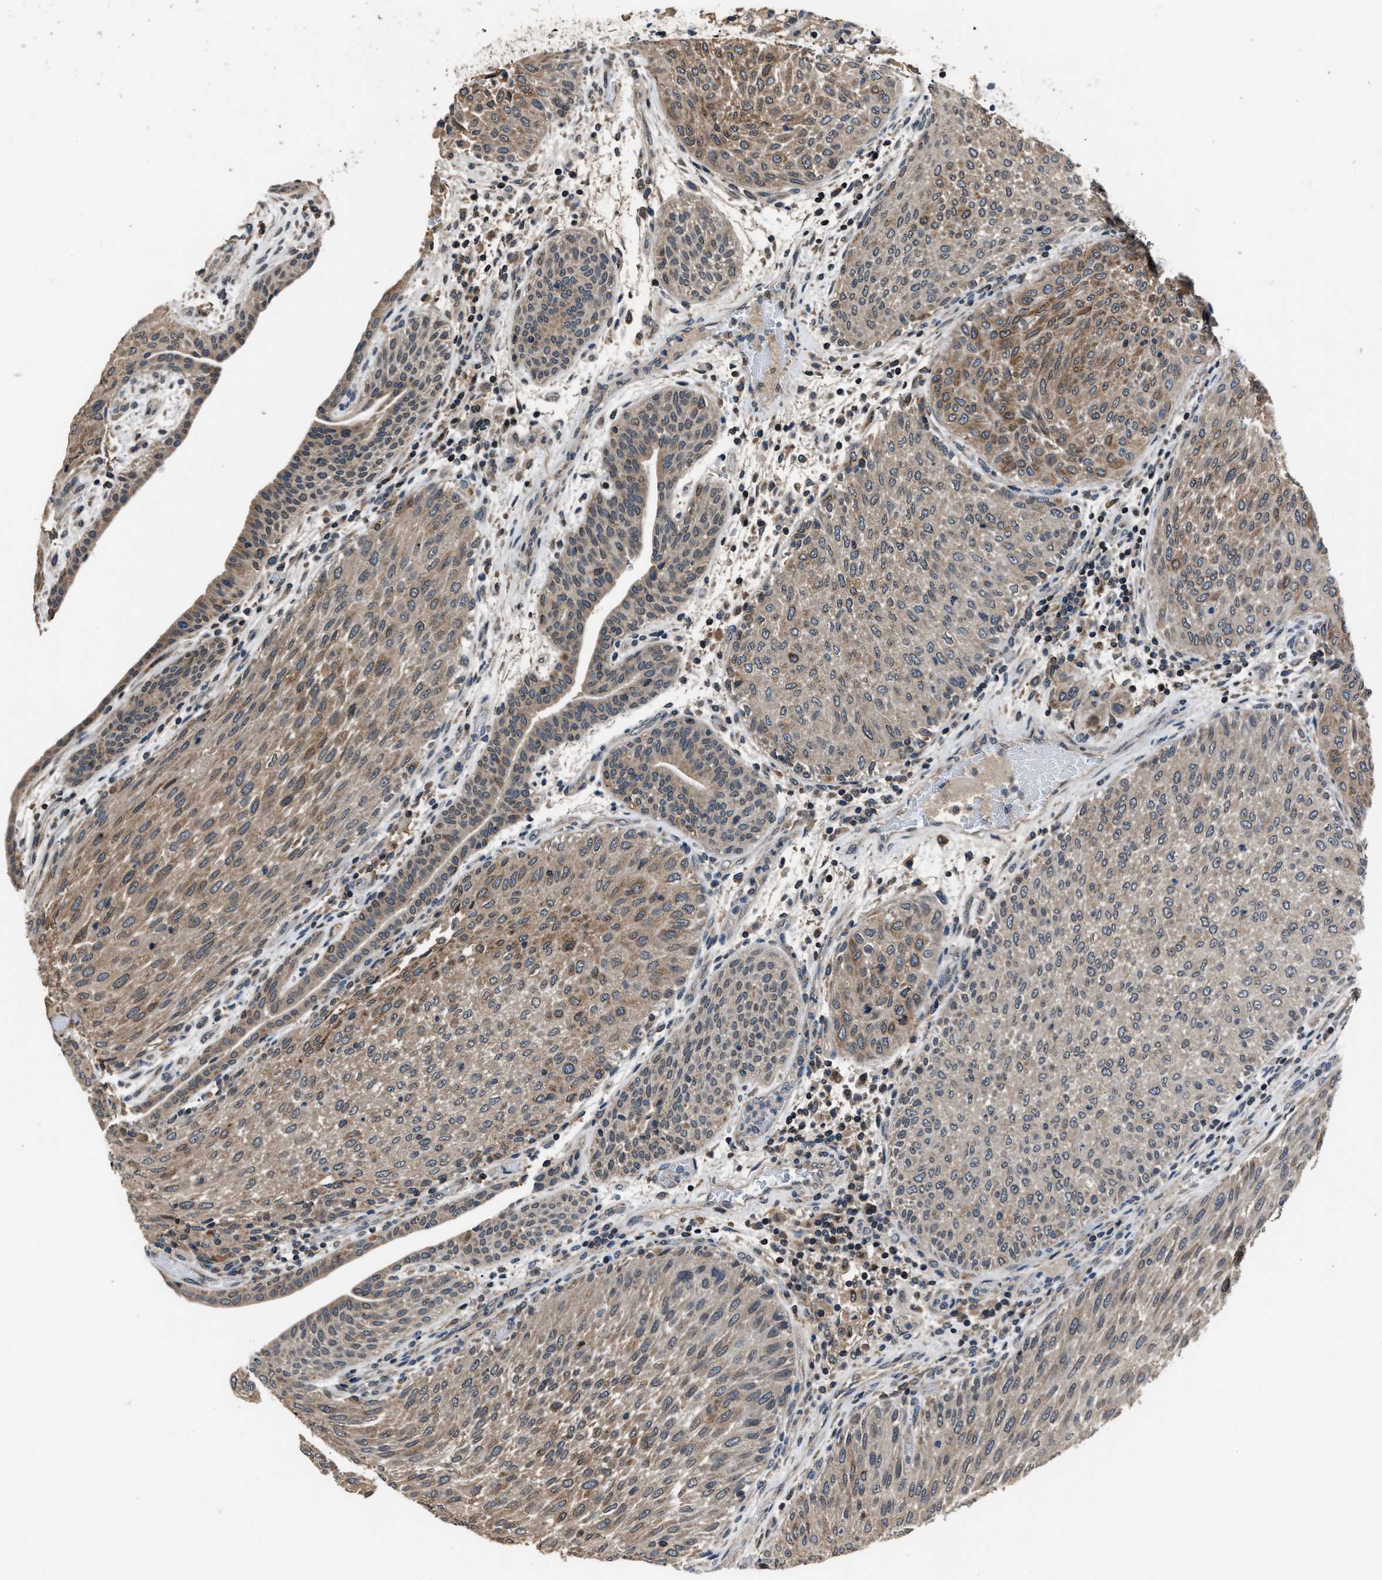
{"staining": {"intensity": "moderate", "quantity": ">75%", "location": "cytoplasmic/membranous"}, "tissue": "urothelial cancer", "cell_type": "Tumor cells", "image_type": "cancer", "snomed": [{"axis": "morphology", "description": "Urothelial carcinoma, Low grade"}, {"axis": "morphology", "description": "Urothelial carcinoma, High grade"}, {"axis": "topography", "description": "Urinary bladder"}], "caption": "Urothelial cancer stained with a protein marker shows moderate staining in tumor cells.", "gene": "TNRC18", "patient": {"sex": "male", "age": 35}}